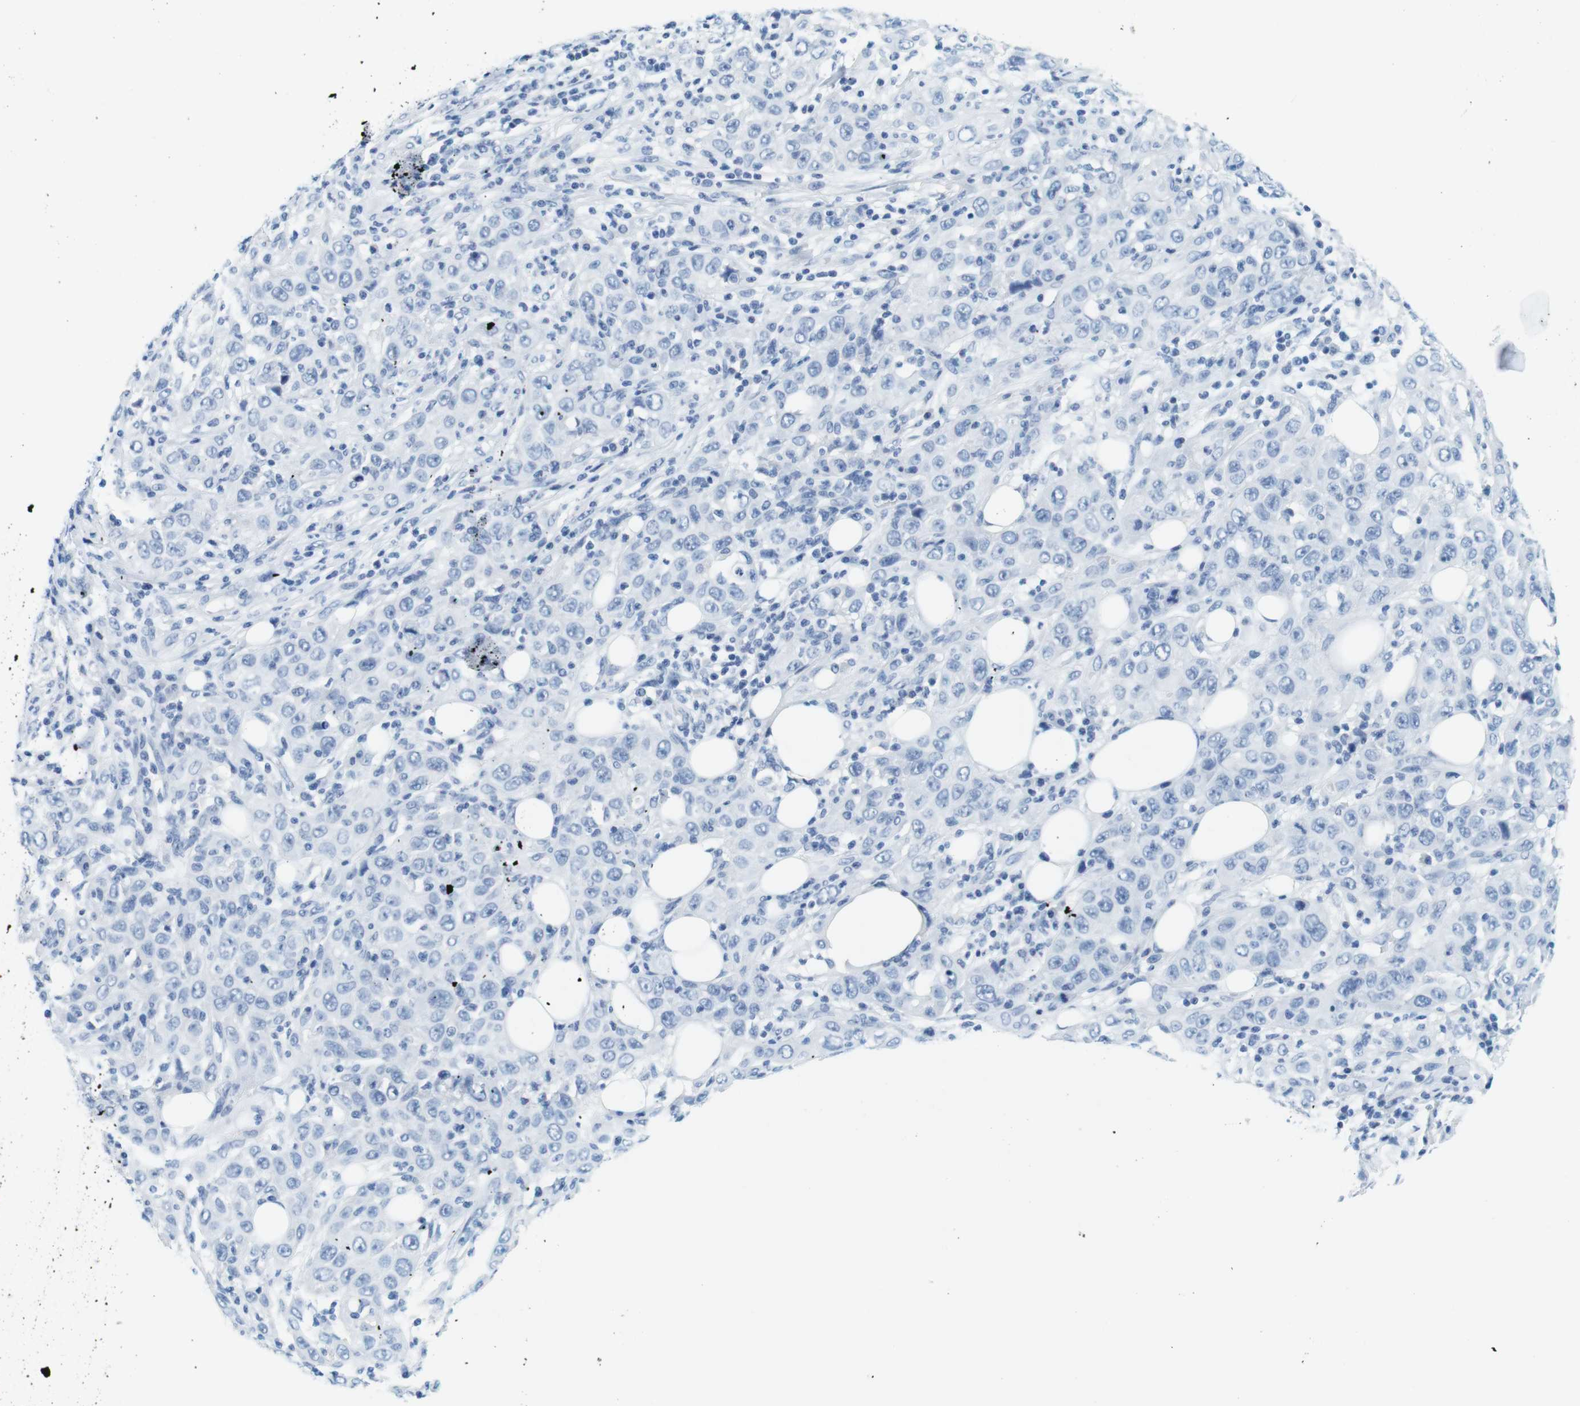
{"staining": {"intensity": "negative", "quantity": "none", "location": "none"}, "tissue": "skin cancer", "cell_type": "Tumor cells", "image_type": "cancer", "snomed": [{"axis": "morphology", "description": "Squamous cell carcinoma, NOS"}, {"axis": "topography", "description": "Skin"}], "caption": "Tumor cells show no significant protein staining in skin cancer. (DAB (3,3'-diaminobenzidine) immunohistochemistry (IHC), high magnification).", "gene": "CYP2C9", "patient": {"sex": "female", "age": 88}}